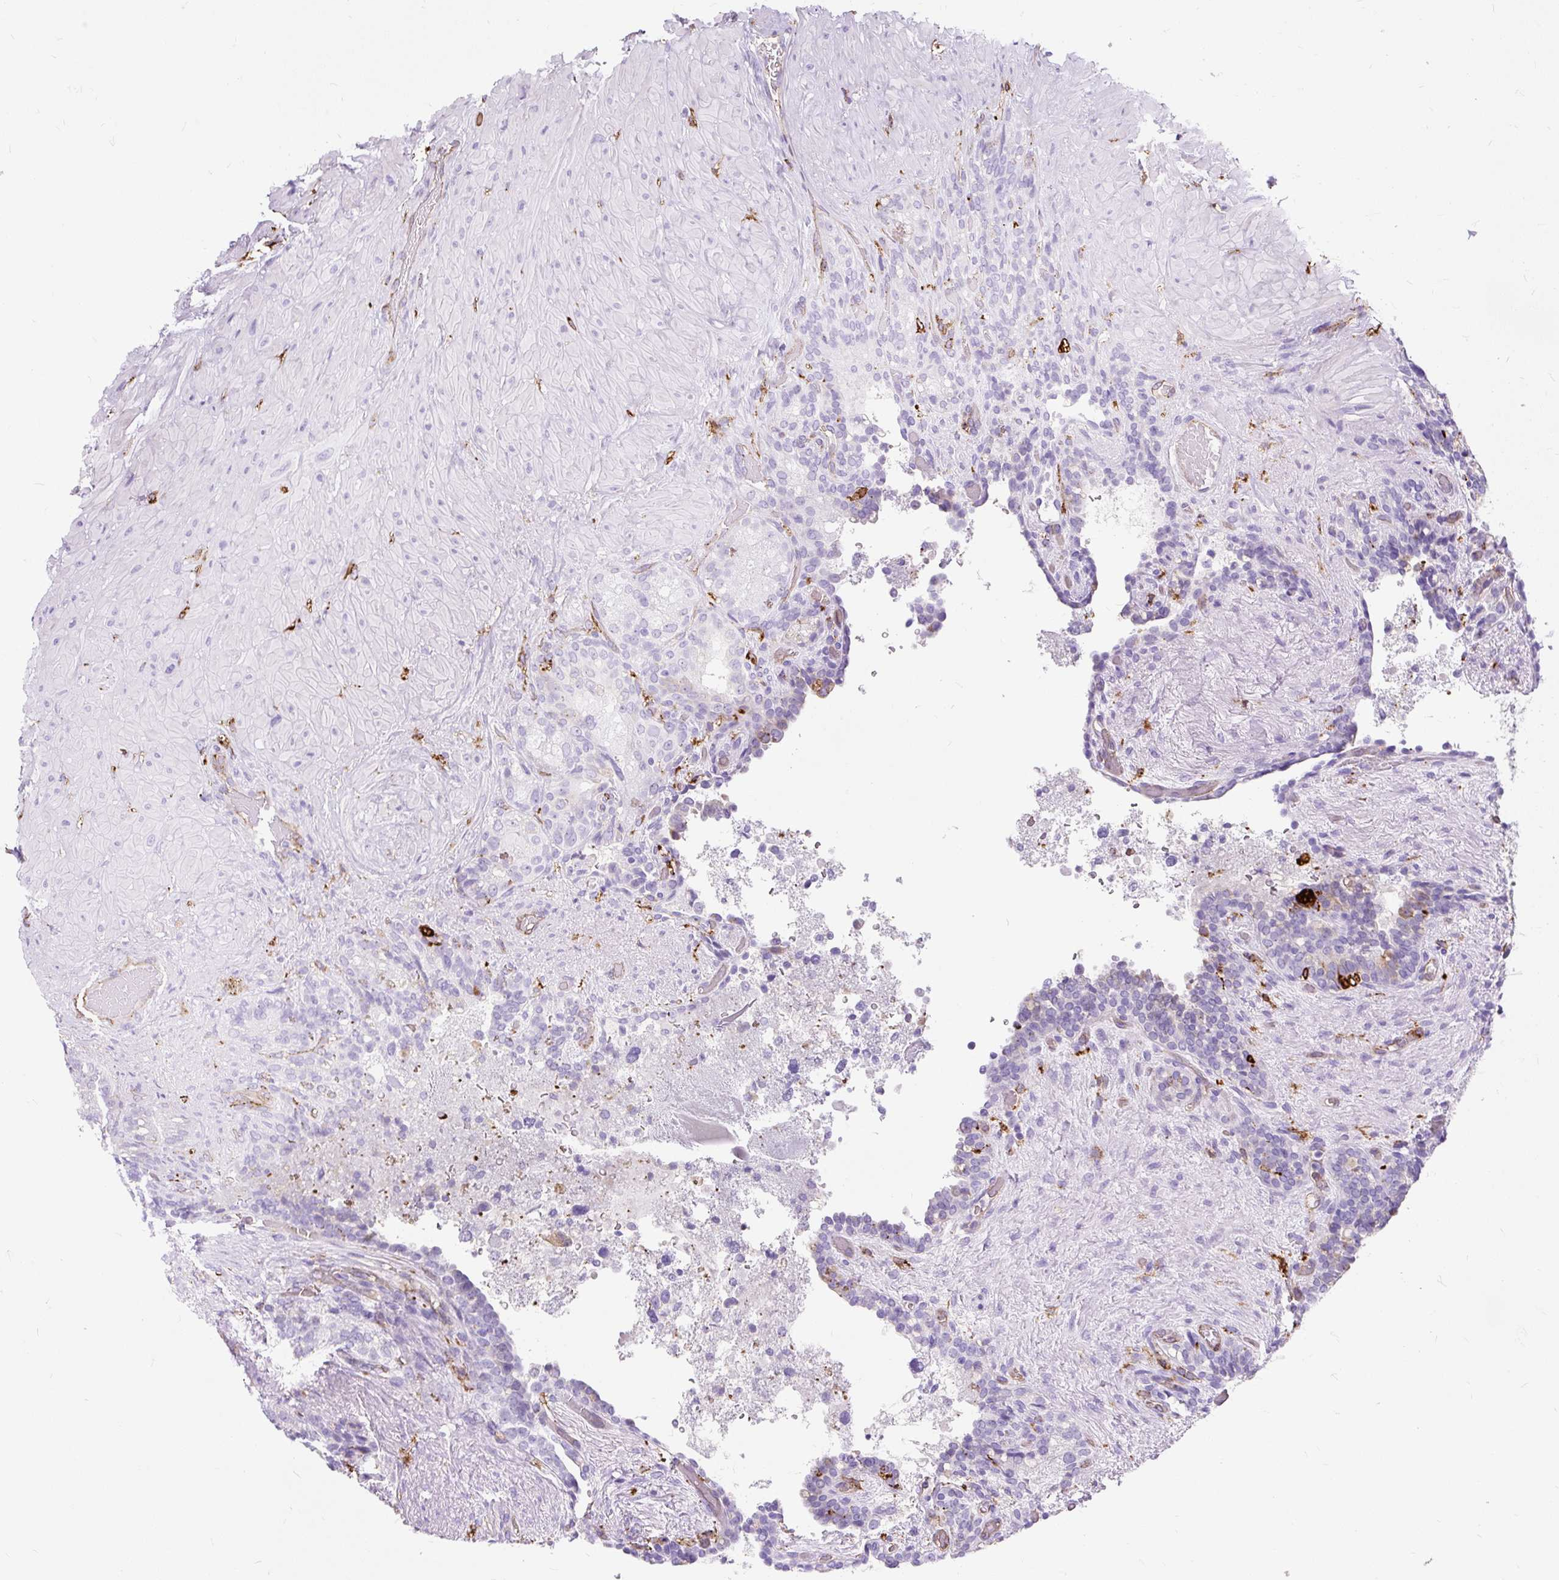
{"staining": {"intensity": "strong", "quantity": "<25%", "location": "cytoplasmic/membranous"}, "tissue": "seminal vesicle", "cell_type": "Glandular cells", "image_type": "normal", "snomed": [{"axis": "morphology", "description": "Normal tissue, NOS"}, {"axis": "topography", "description": "Seminal veicle"}], "caption": "IHC histopathology image of normal seminal vesicle: seminal vesicle stained using IHC exhibits medium levels of strong protein expression localized specifically in the cytoplasmic/membranous of glandular cells, appearing as a cytoplasmic/membranous brown color.", "gene": "HLA", "patient": {"sex": "male", "age": 69}}